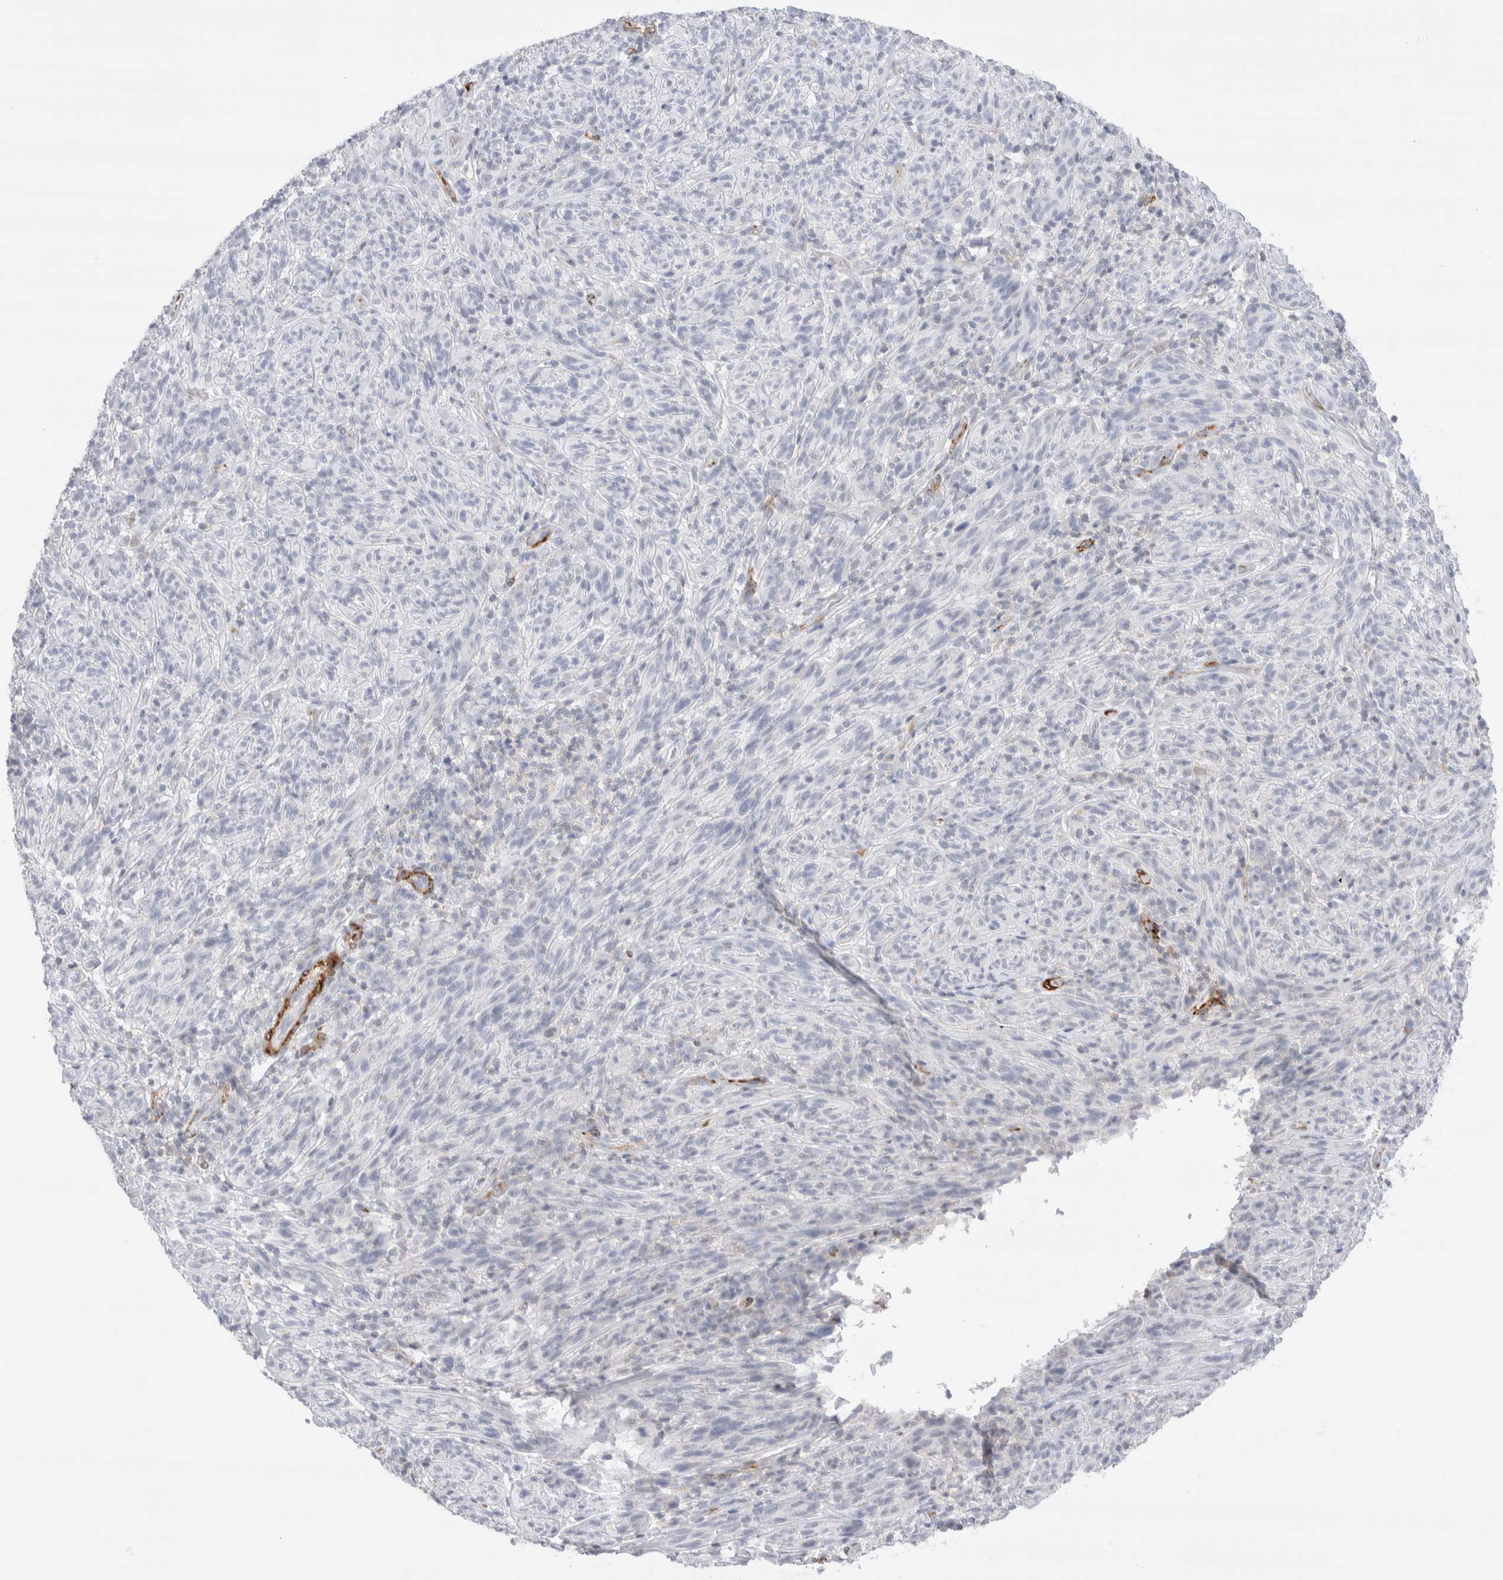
{"staining": {"intensity": "negative", "quantity": "none", "location": "none"}, "tissue": "melanoma", "cell_type": "Tumor cells", "image_type": "cancer", "snomed": [{"axis": "morphology", "description": "Malignant melanoma, NOS"}, {"axis": "topography", "description": "Skin of head"}], "caption": "Tumor cells show no significant protein staining in melanoma. (IHC, brightfield microscopy, high magnification).", "gene": "SEPTIN4", "patient": {"sex": "male", "age": 96}}